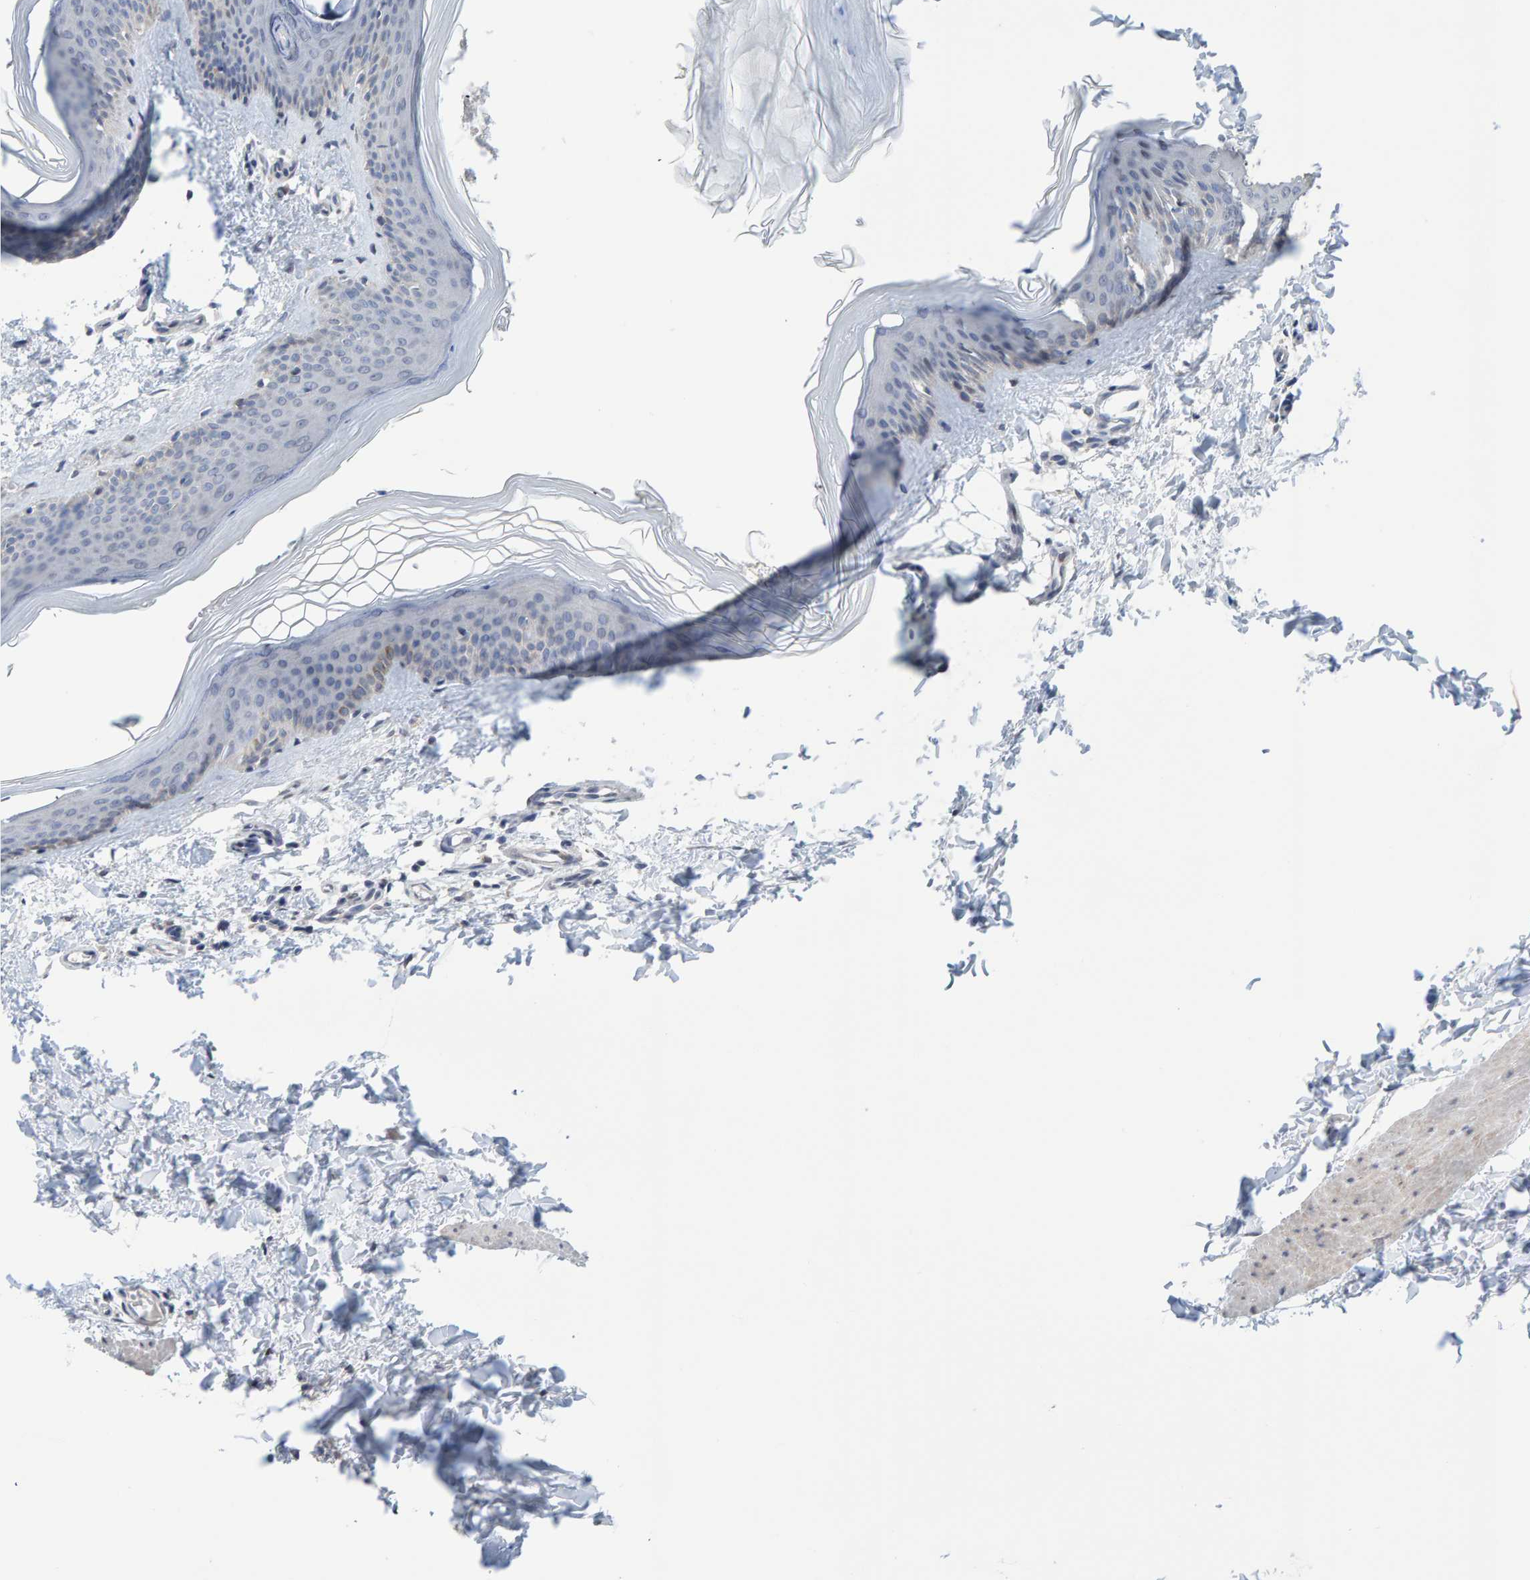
{"staining": {"intensity": "negative", "quantity": "none", "location": "none"}, "tissue": "skin", "cell_type": "Fibroblasts", "image_type": "normal", "snomed": [{"axis": "morphology", "description": "Normal tissue, NOS"}, {"axis": "topography", "description": "Skin"}], "caption": "Fibroblasts show no significant expression in benign skin. (Brightfield microscopy of DAB IHC at high magnification).", "gene": "USP43", "patient": {"sex": "female", "age": 27}}